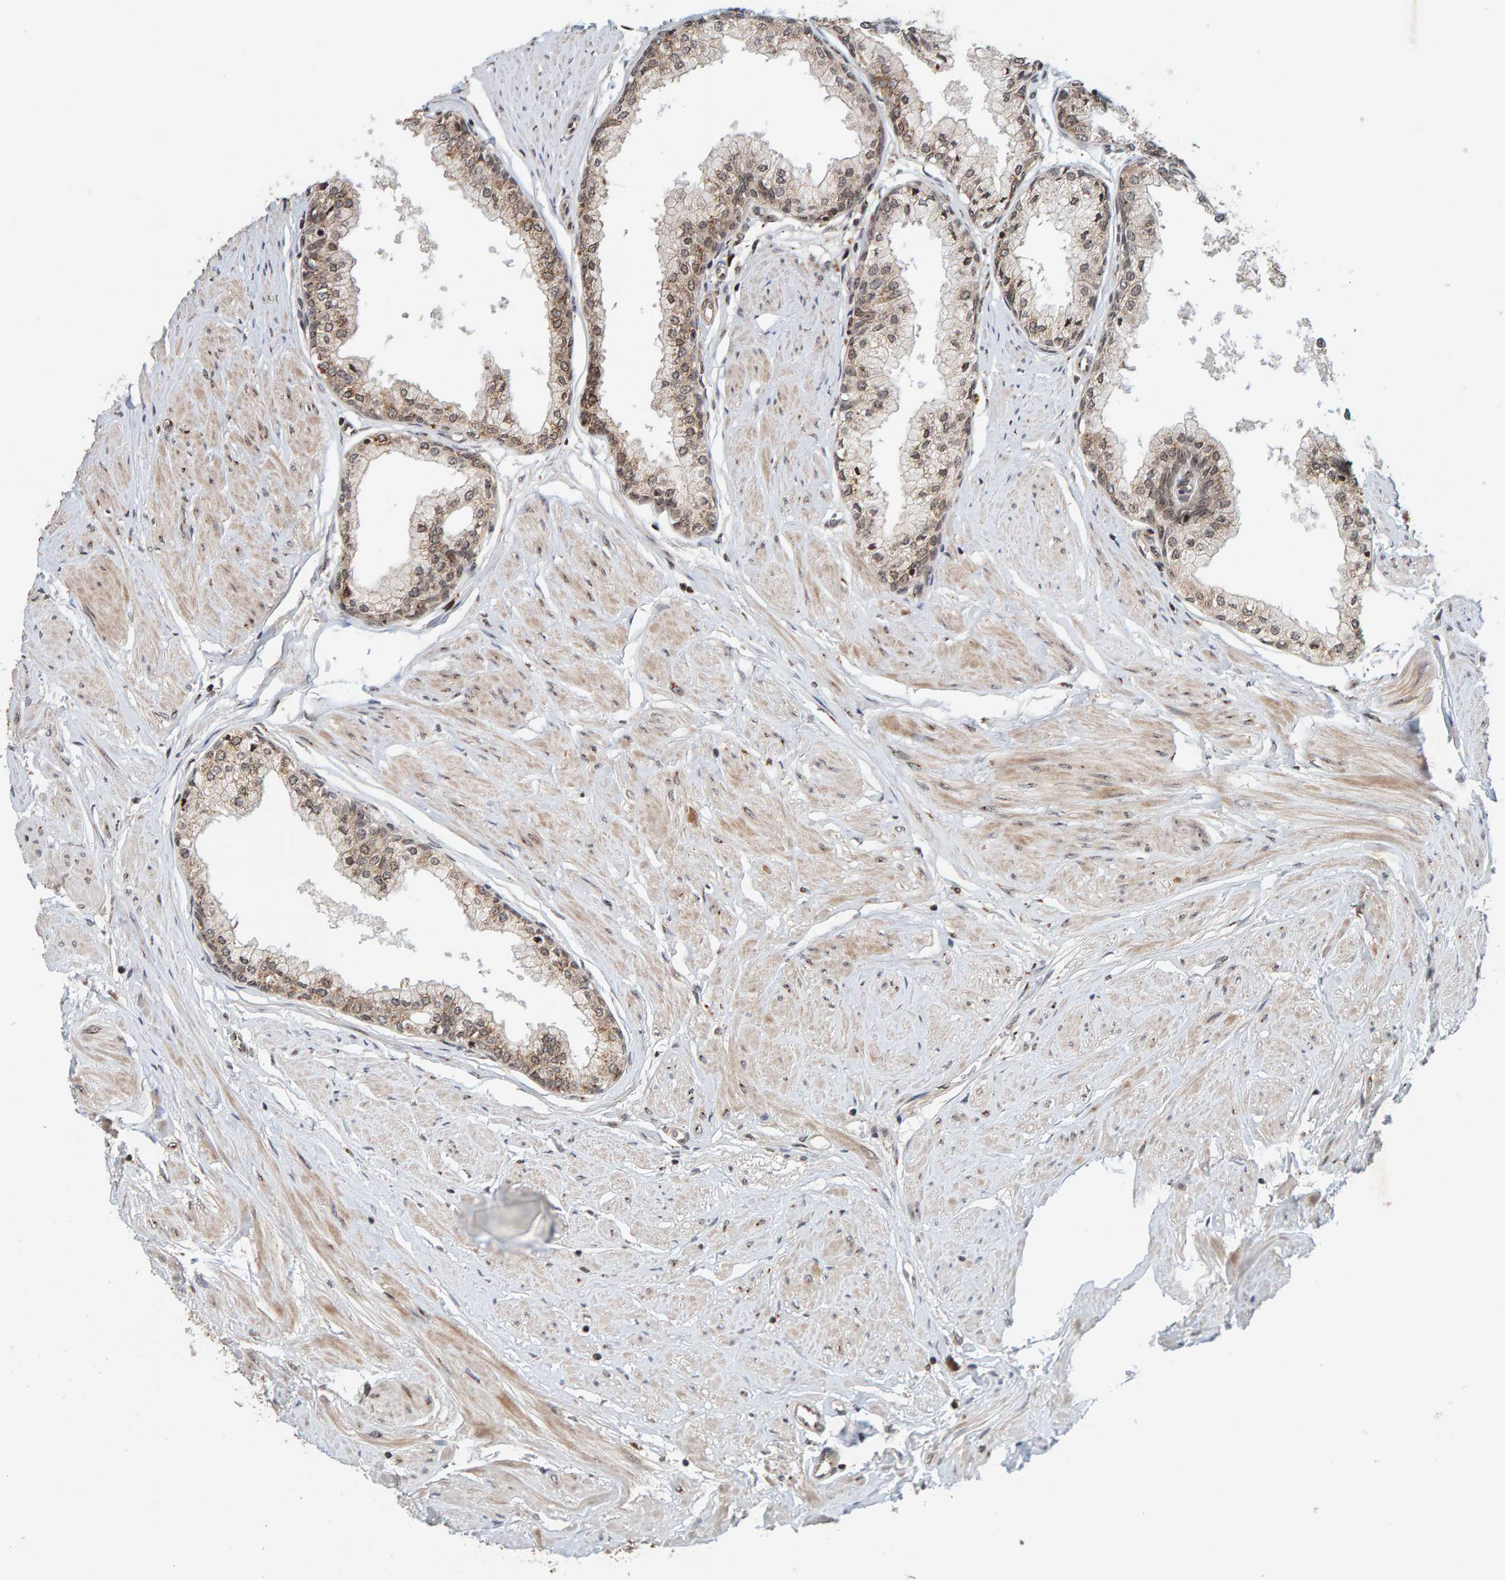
{"staining": {"intensity": "moderate", "quantity": ">75%", "location": "cytoplasmic/membranous"}, "tissue": "seminal vesicle", "cell_type": "Glandular cells", "image_type": "normal", "snomed": [{"axis": "morphology", "description": "Normal tissue, NOS"}, {"axis": "topography", "description": "Prostate"}, {"axis": "topography", "description": "Seminal veicle"}], "caption": "Immunohistochemical staining of benign human seminal vesicle displays medium levels of moderate cytoplasmic/membranous positivity in about >75% of glandular cells. The protein is shown in brown color, while the nuclei are stained blue.", "gene": "CCDC182", "patient": {"sex": "male", "age": 60}}